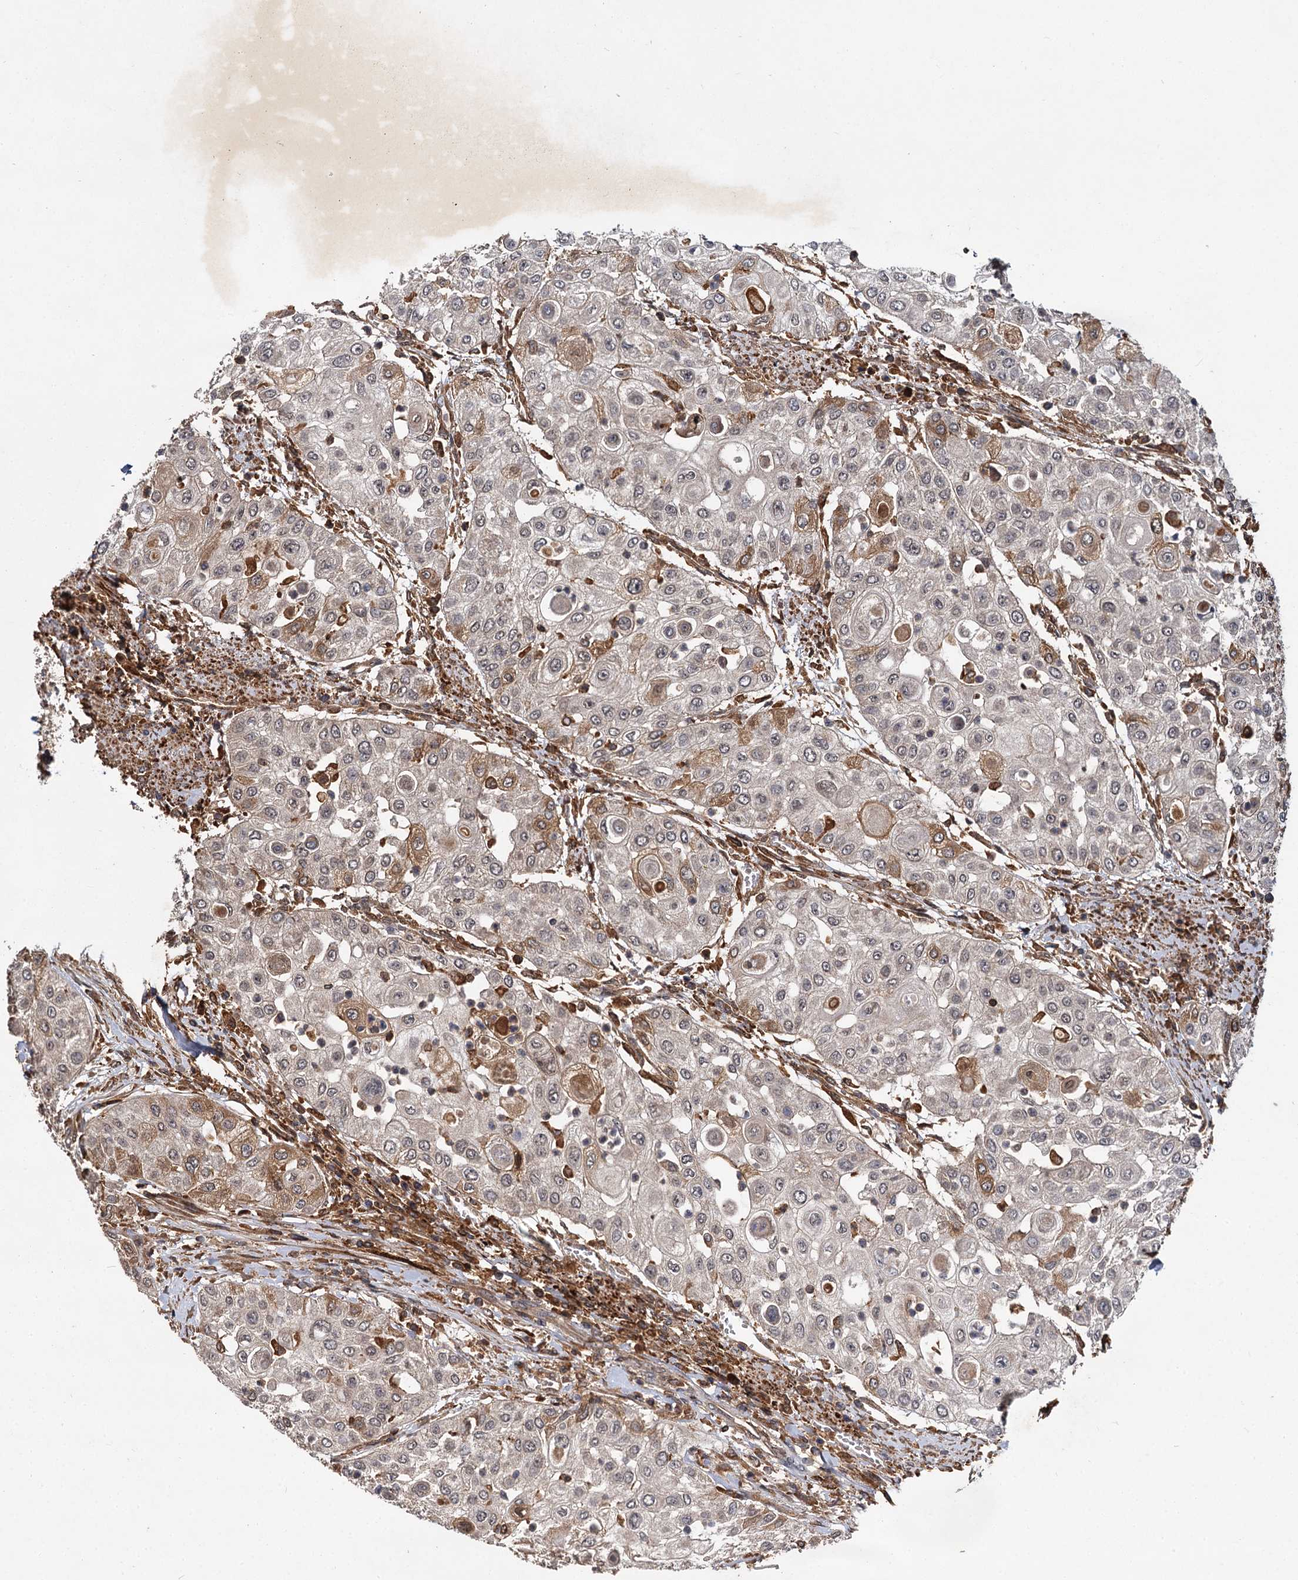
{"staining": {"intensity": "moderate", "quantity": "<25%", "location": "cytoplasmic/membranous"}, "tissue": "urothelial cancer", "cell_type": "Tumor cells", "image_type": "cancer", "snomed": [{"axis": "morphology", "description": "Urothelial carcinoma, High grade"}, {"axis": "topography", "description": "Urinary bladder"}], "caption": "This is a photomicrograph of IHC staining of urothelial cancer, which shows moderate positivity in the cytoplasmic/membranous of tumor cells.", "gene": "MBD6", "patient": {"sex": "female", "age": 79}}